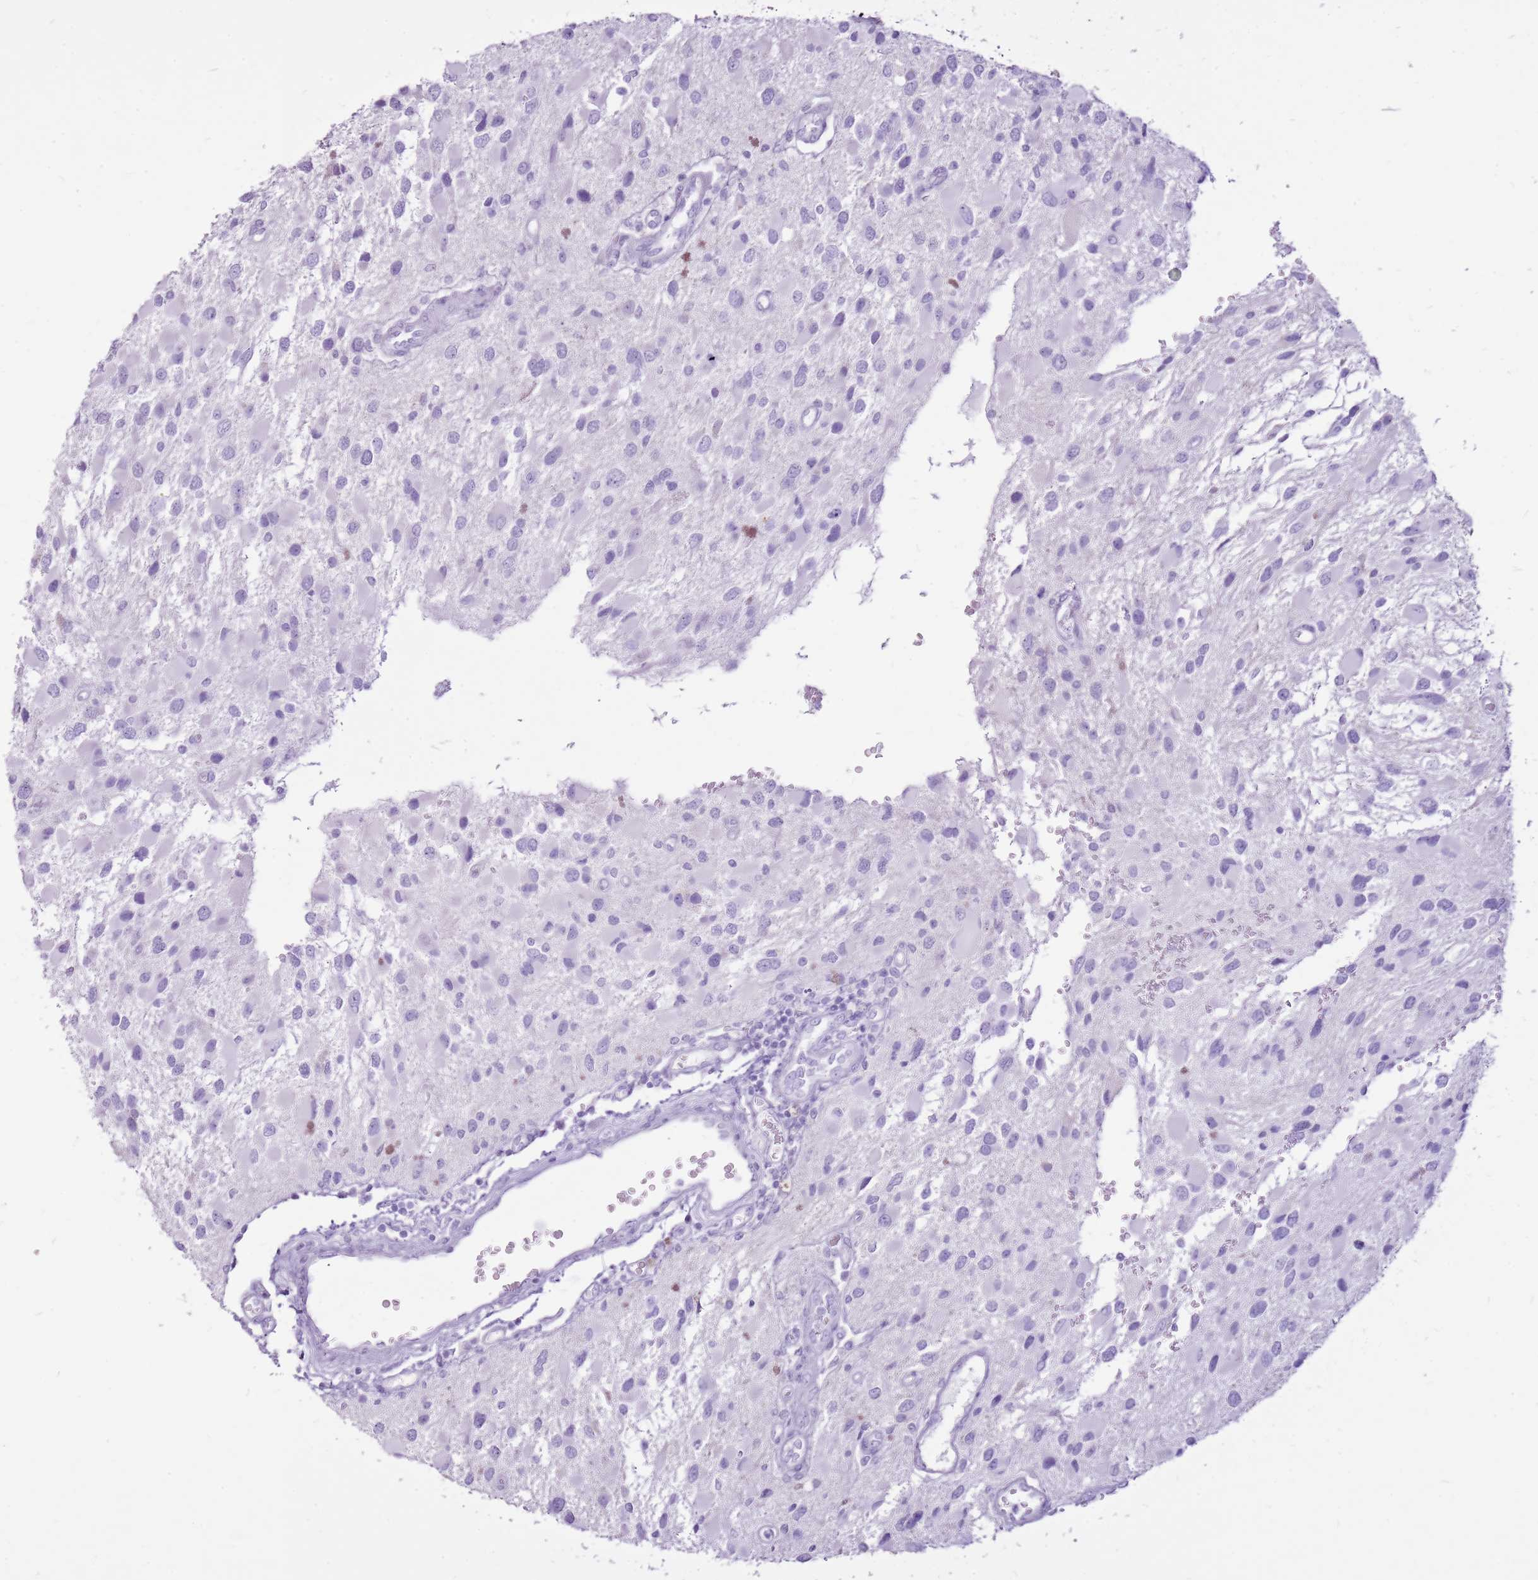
{"staining": {"intensity": "negative", "quantity": "none", "location": "none"}, "tissue": "glioma", "cell_type": "Tumor cells", "image_type": "cancer", "snomed": [{"axis": "morphology", "description": "Glioma, malignant, High grade"}, {"axis": "topography", "description": "Brain"}], "caption": "High power microscopy photomicrograph of an immunohistochemistry micrograph of glioma, revealing no significant staining in tumor cells.", "gene": "CNFN", "patient": {"sex": "male", "age": 53}}